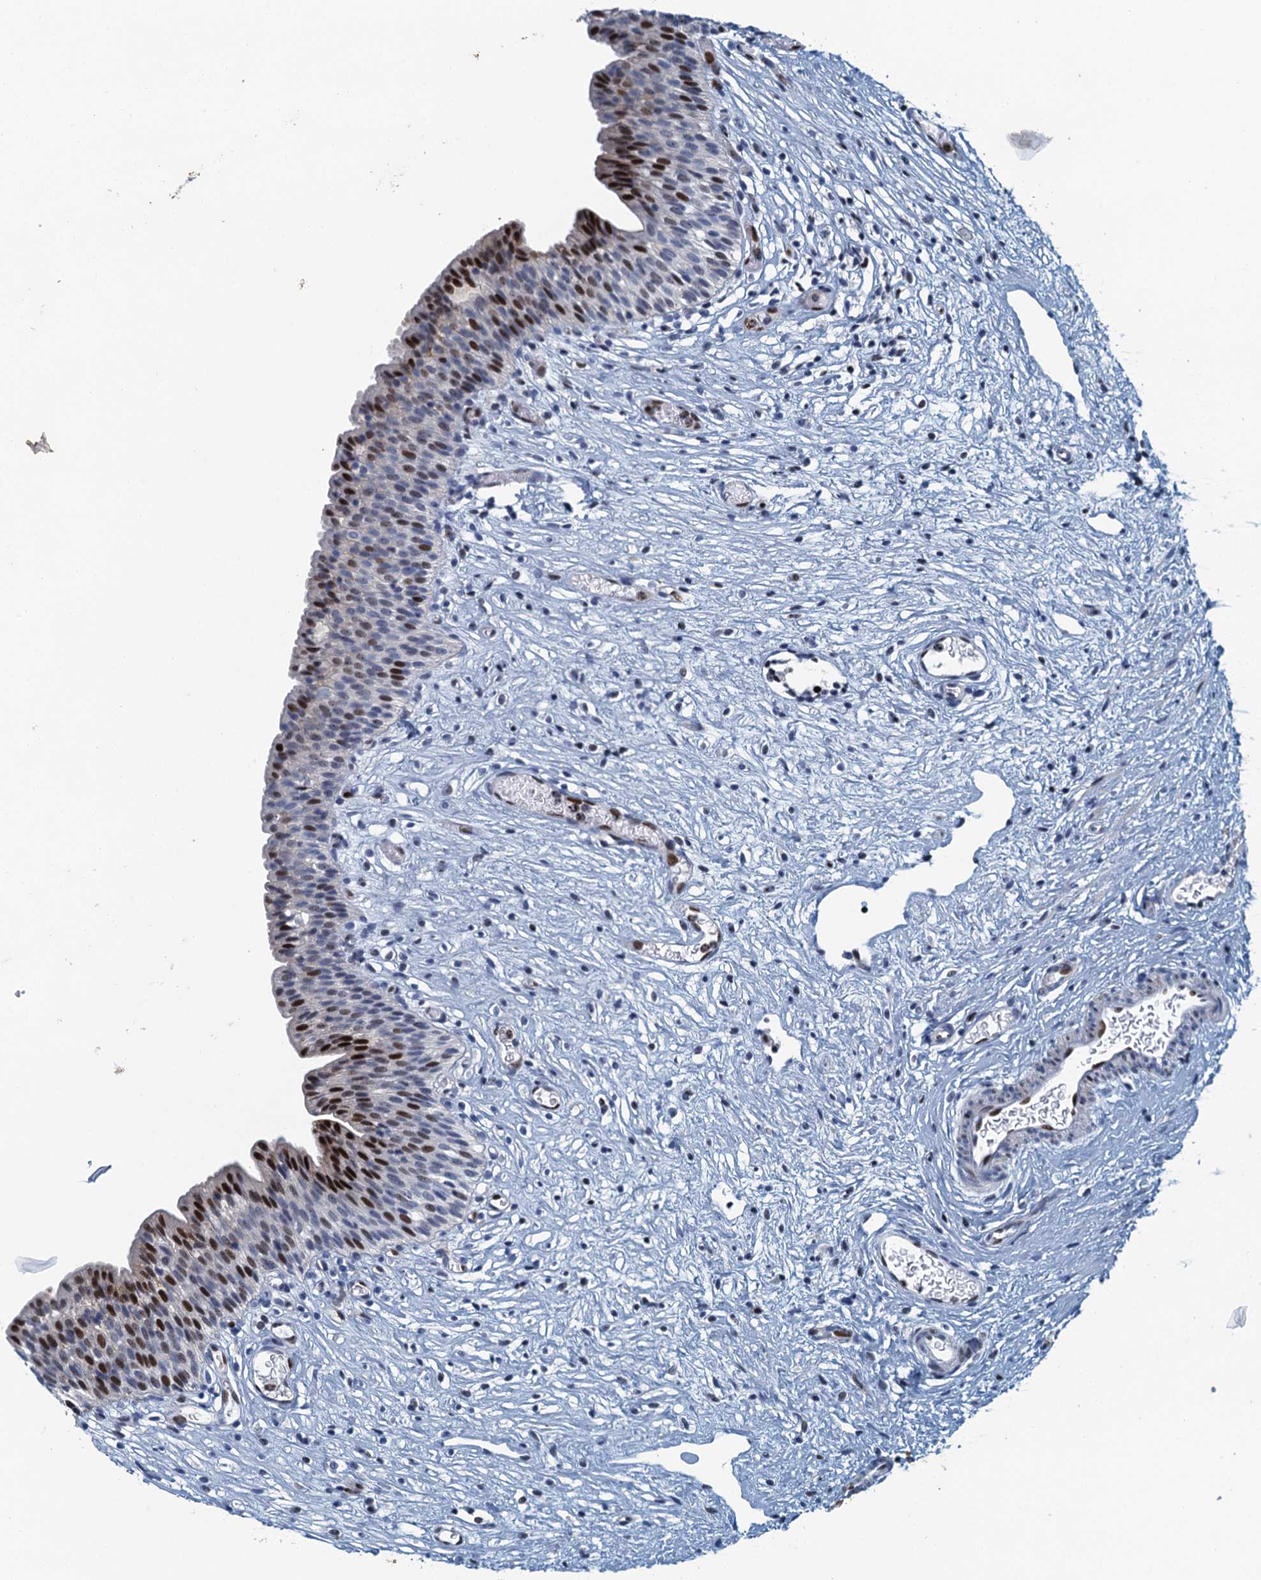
{"staining": {"intensity": "strong", "quantity": "25%-75%", "location": "nuclear"}, "tissue": "urinary bladder", "cell_type": "Urothelial cells", "image_type": "normal", "snomed": [{"axis": "morphology", "description": "Transitional cell carcinoma in-situ"}, {"axis": "topography", "description": "Urinary bladder"}], "caption": "Human urinary bladder stained for a protein (brown) shows strong nuclear positive positivity in about 25%-75% of urothelial cells.", "gene": "ANKRD13D", "patient": {"sex": "male", "age": 74}}